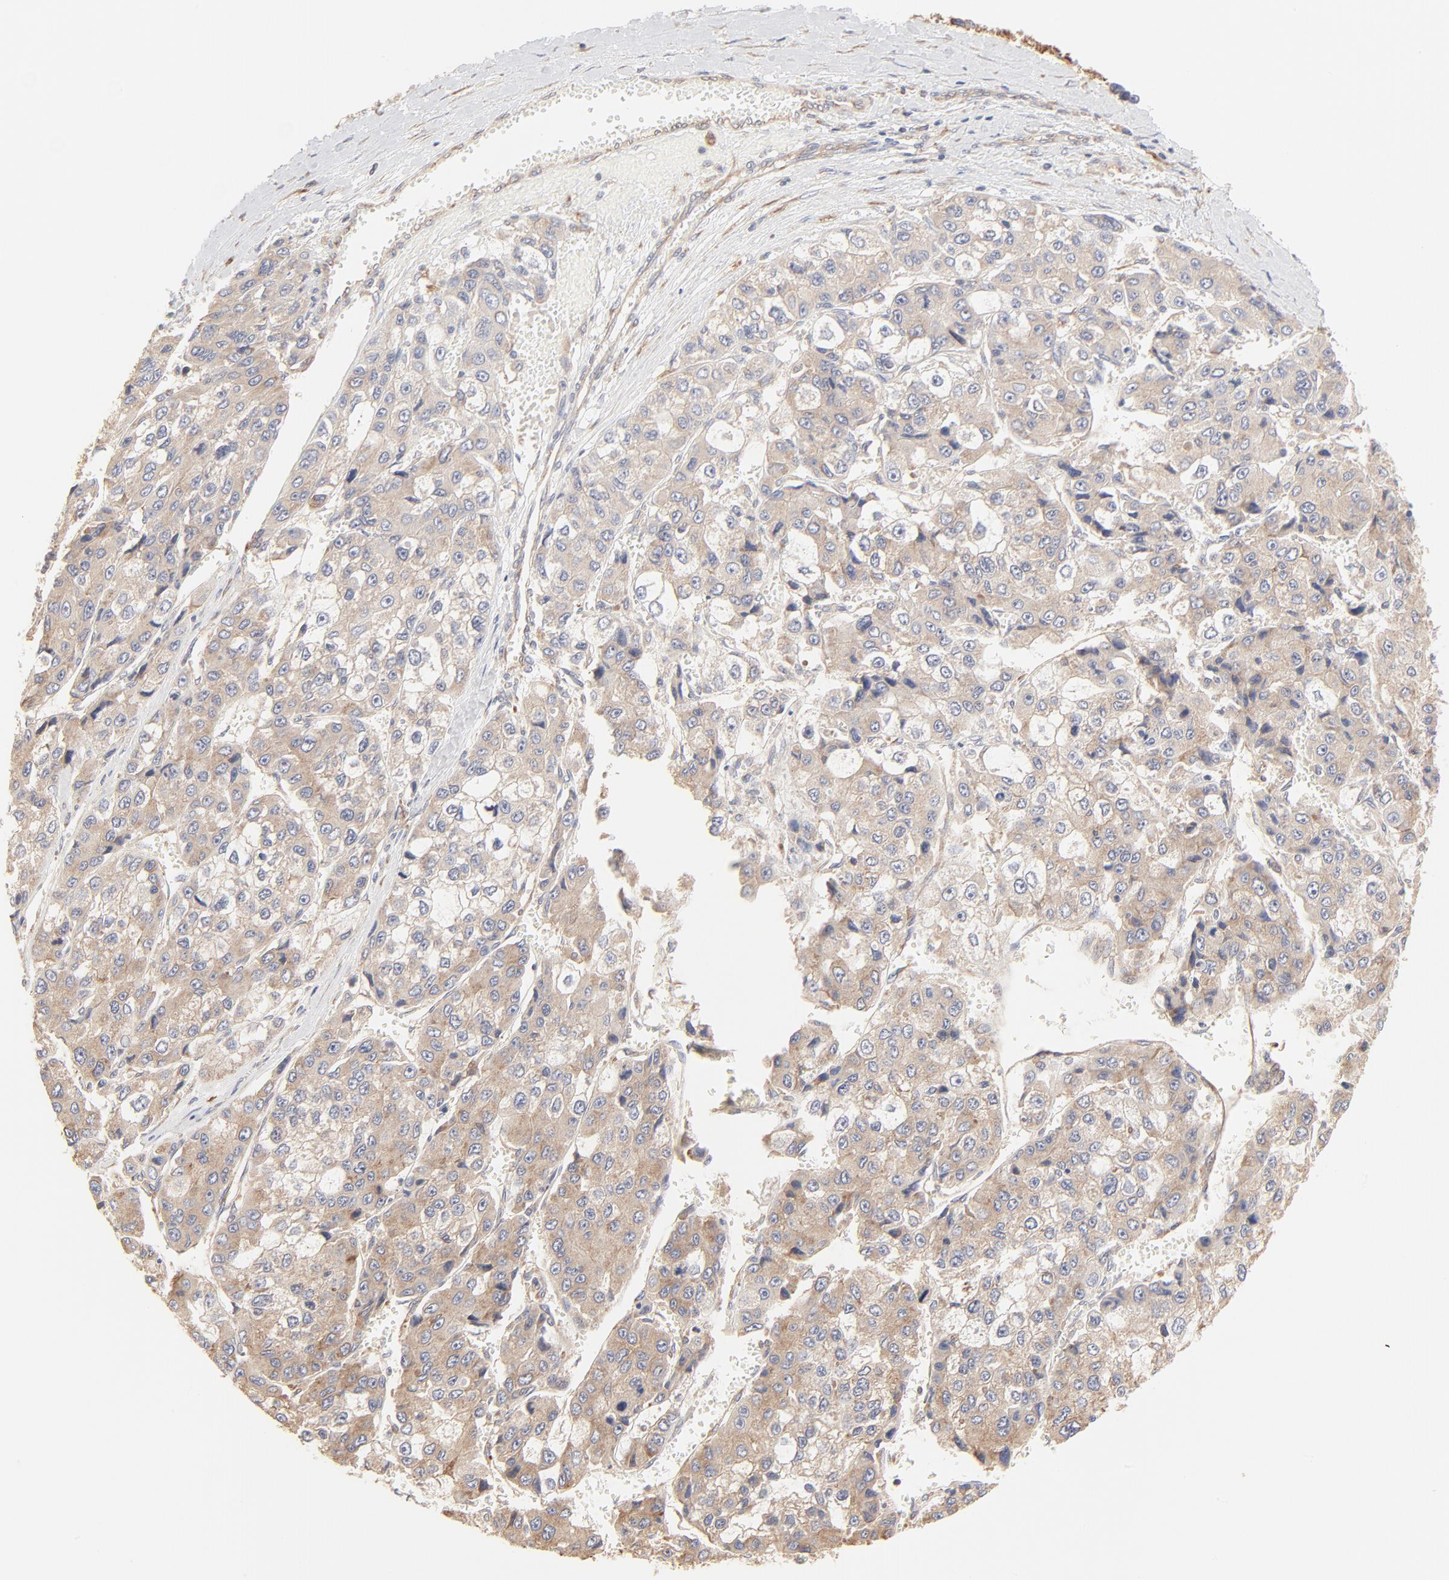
{"staining": {"intensity": "weak", "quantity": ">75%", "location": "cytoplasmic/membranous"}, "tissue": "liver cancer", "cell_type": "Tumor cells", "image_type": "cancer", "snomed": [{"axis": "morphology", "description": "Carcinoma, Hepatocellular, NOS"}, {"axis": "topography", "description": "Liver"}], "caption": "Immunohistochemistry of human liver cancer (hepatocellular carcinoma) shows low levels of weak cytoplasmic/membranous positivity in approximately >75% of tumor cells.", "gene": "RPS20", "patient": {"sex": "female", "age": 66}}